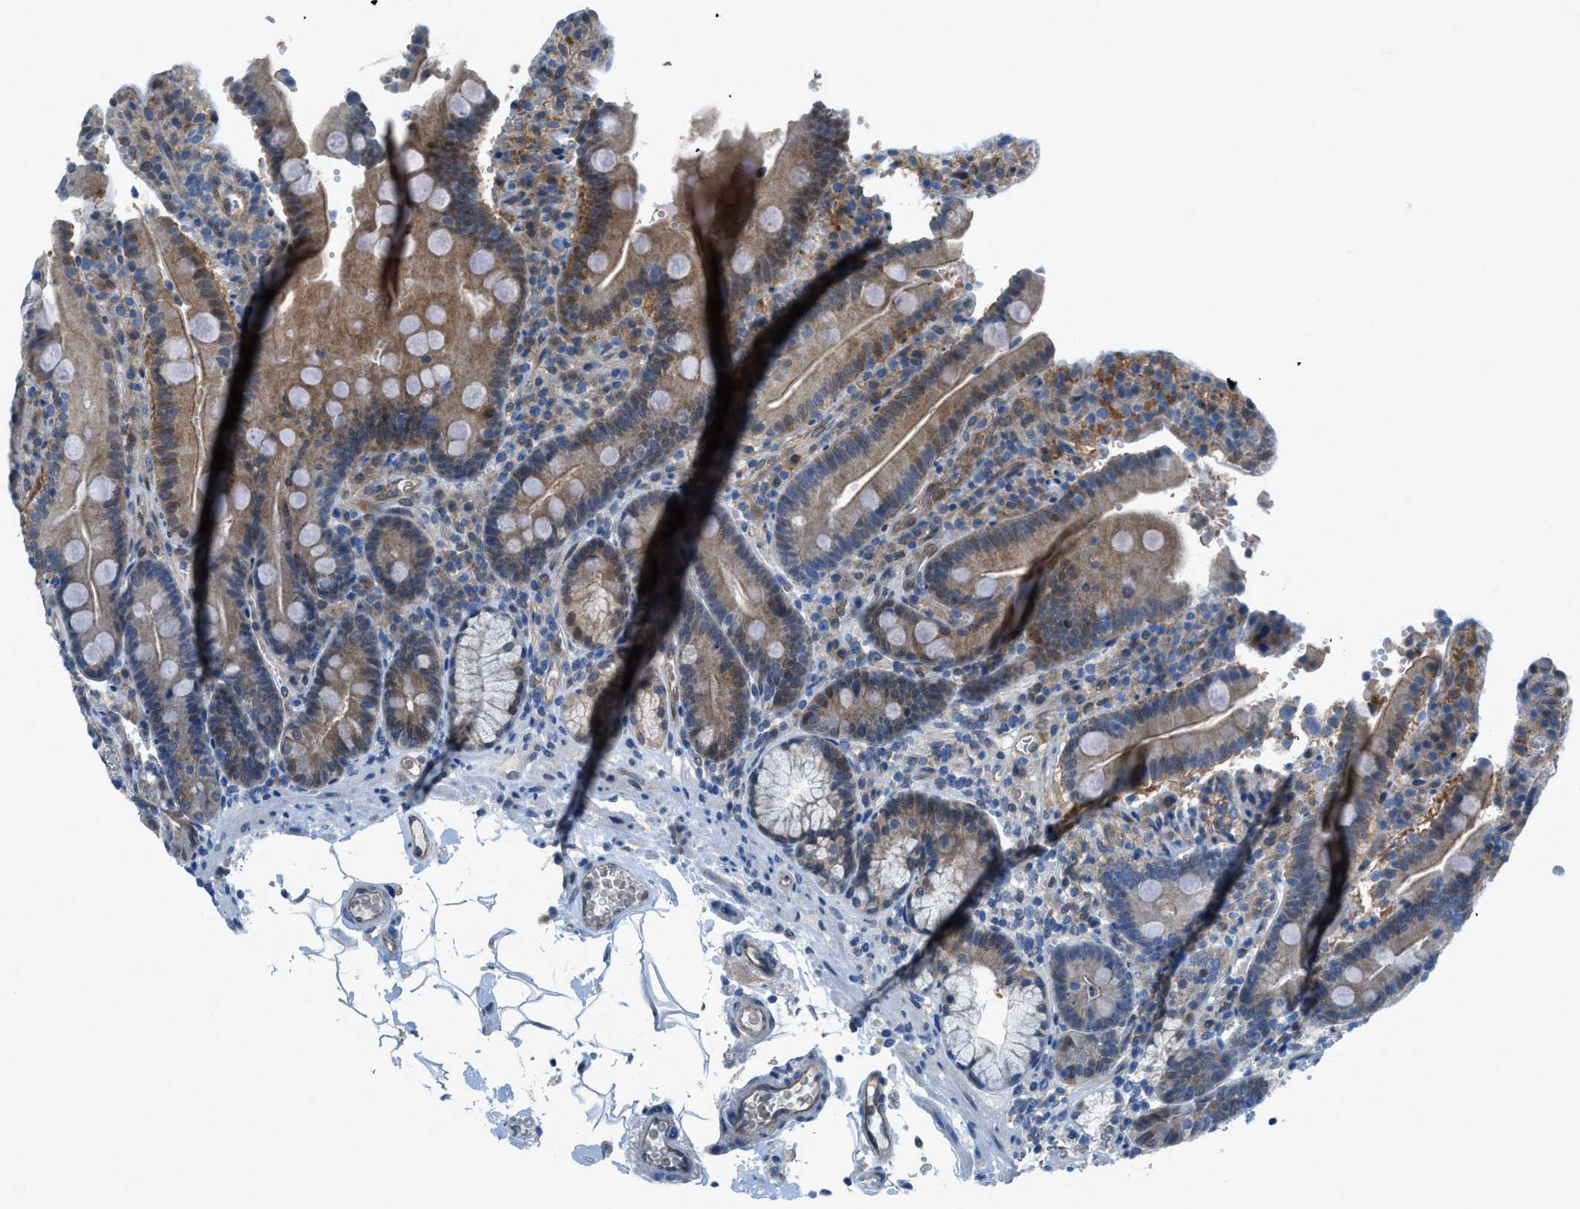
{"staining": {"intensity": "moderate", "quantity": ">75%", "location": "cytoplasmic/membranous"}, "tissue": "duodenum", "cell_type": "Glandular cells", "image_type": "normal", "snomed": [{"axis": "morphology", "description": "Normal tissue, NOS"}, {"axis": "topography", "description": "Small intestine, NOS"}], "caption": "About >75% of glandular cells in unremarkable human duodenum show moderate cytoplasmic/membranous protein staining as visualized by brown immunohistochemical staining.", "gene": "PRKN", "patient": {"sex": "female", "age": 71}}